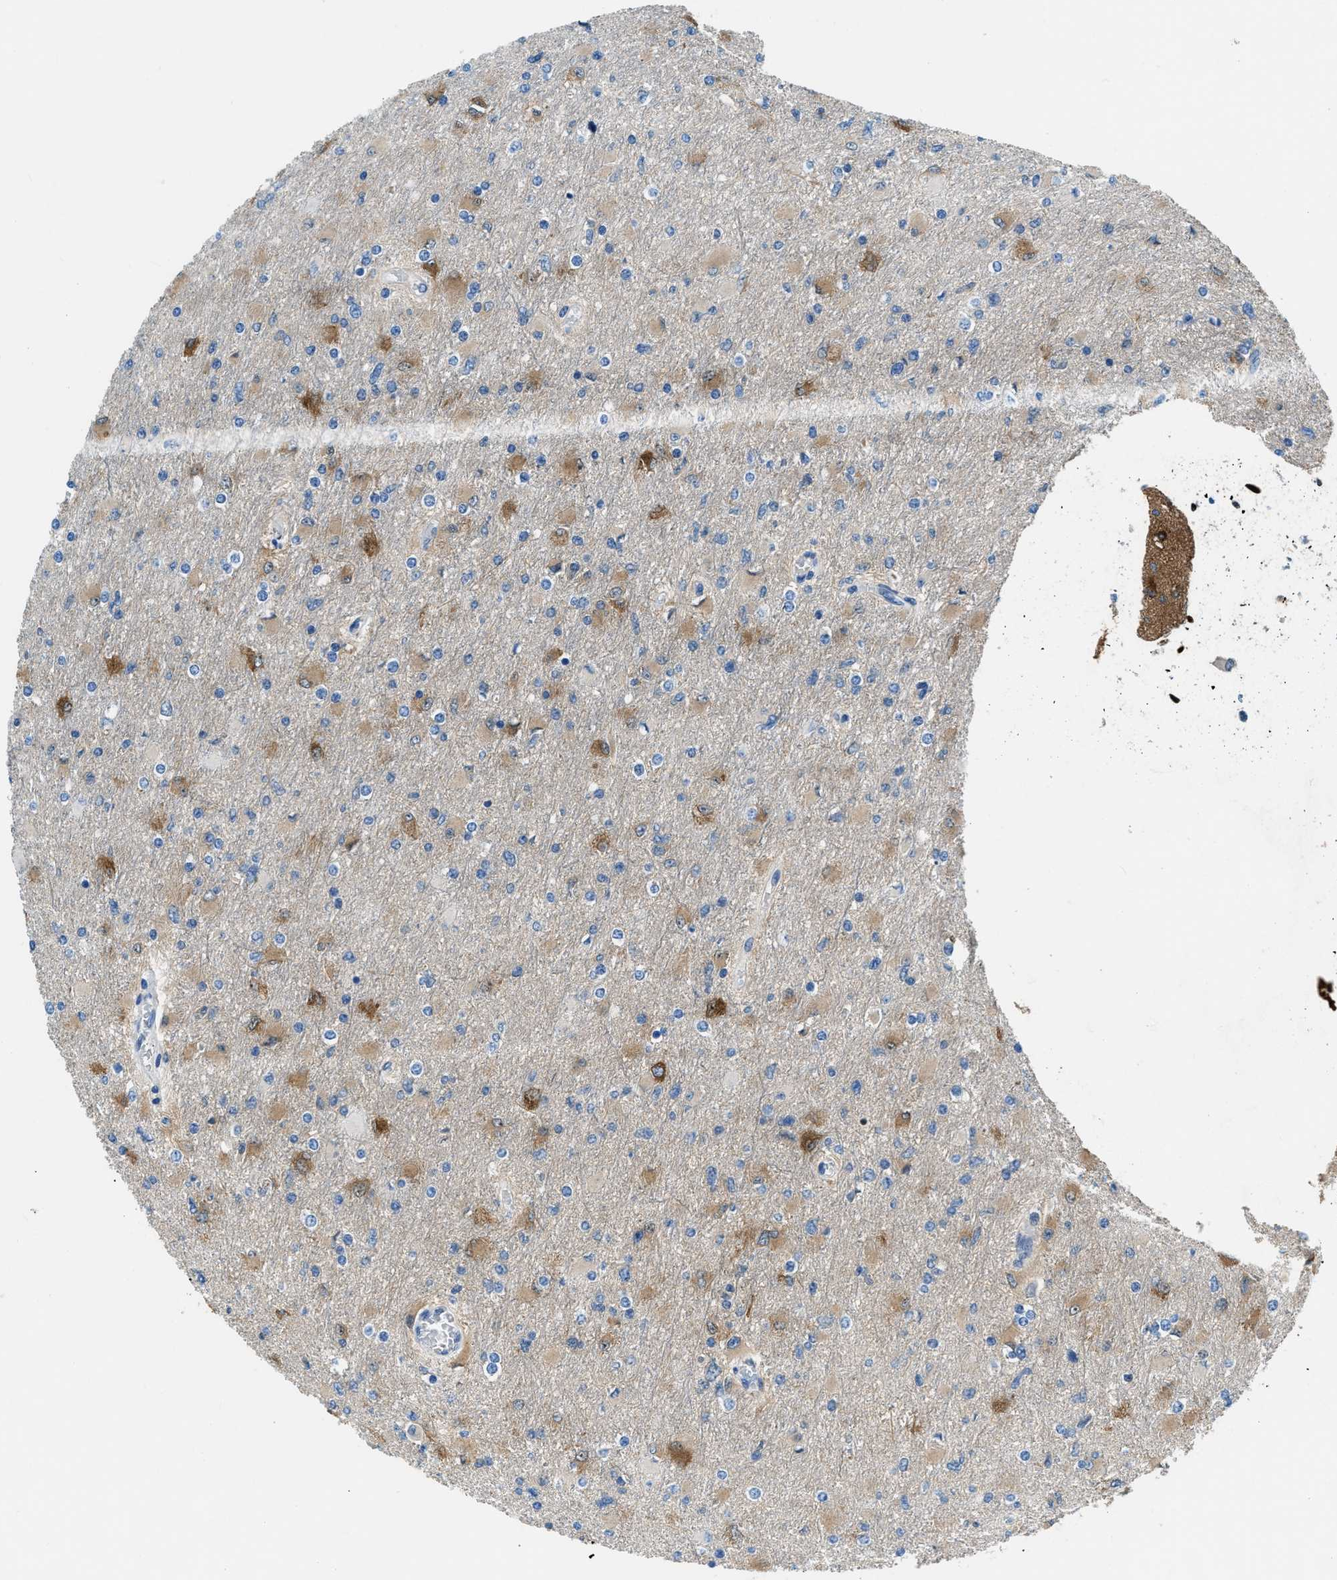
{"staining": {"intensity": "moderate", "quantity": "<25%", "location": "cytoplasmic/membranous"}, "tissue": "glioma", "cell_type": "Tumor cells", "image_type": "cancer", "snomed": [{"axis": "morphology", "description": "Glioma, malignant, High grade"}, {"axis": "topography", "description": "Cerebral cortex"}], "caption": "Brown immunohistochemical staining in high-grade glioma (malignant) exhibits moderate cytoplasmic/membranous expression in about <25% of tumor cells.", "gene": "PFKP", "patient": {"sex": "female", "age": 36}}